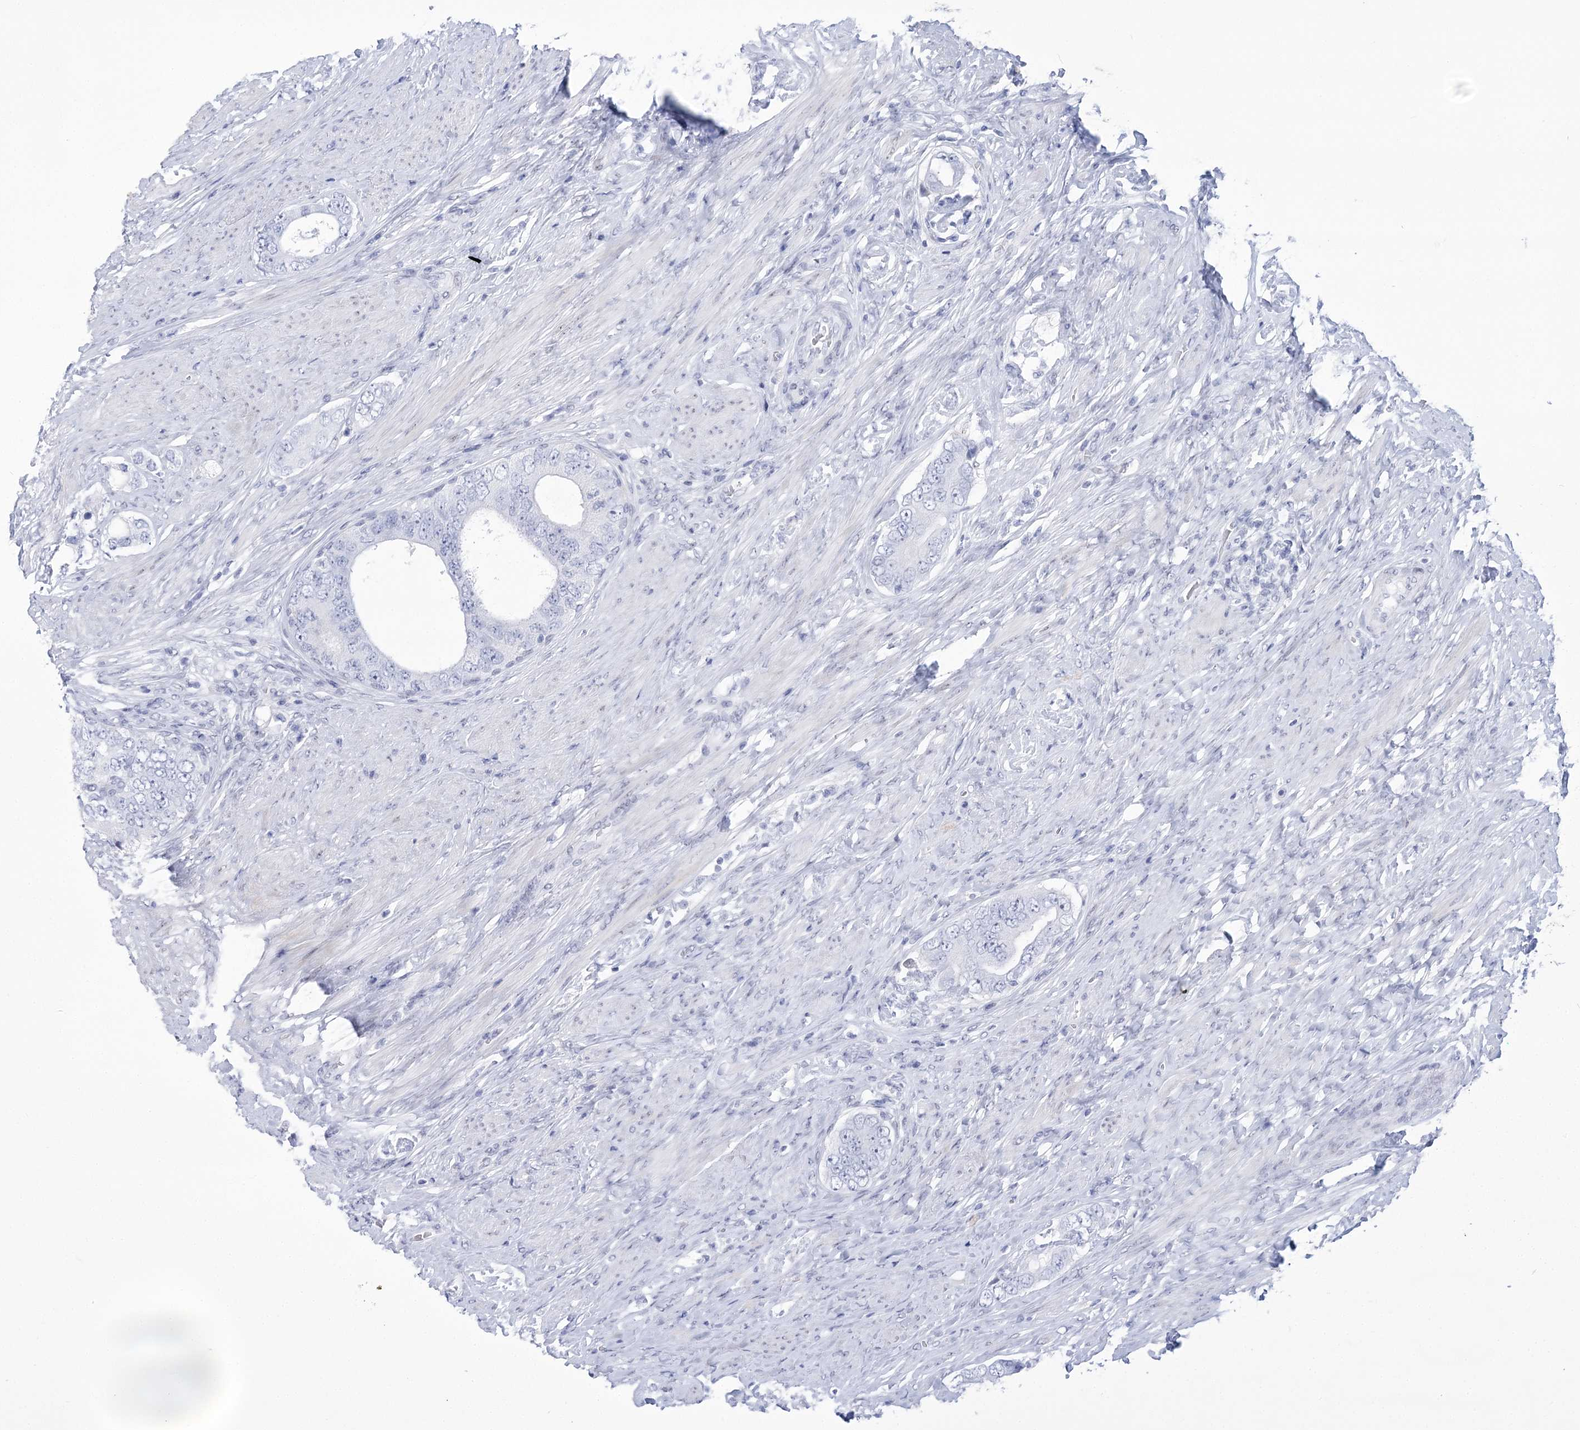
{"staining": {"intensity": "negative", "quantity": "none", "location": "none"}, "tissue": "prostate cancer", "cell_type": "Tumor cells", "image_type": "cancer", "snomed": [{"axis": "morphology", "description": "Adenocarcinoma, High grade"}, {"axis": "topography", "description": "Prostate"}], "caption": "IHC histopathology image of prostate adenocarcinoma (high-grade) stained for a protein (brown), which reveals no positivity in tumor cells.", "gene": "HORMAD1", "patient": {"sex": "male", "age": 56}}